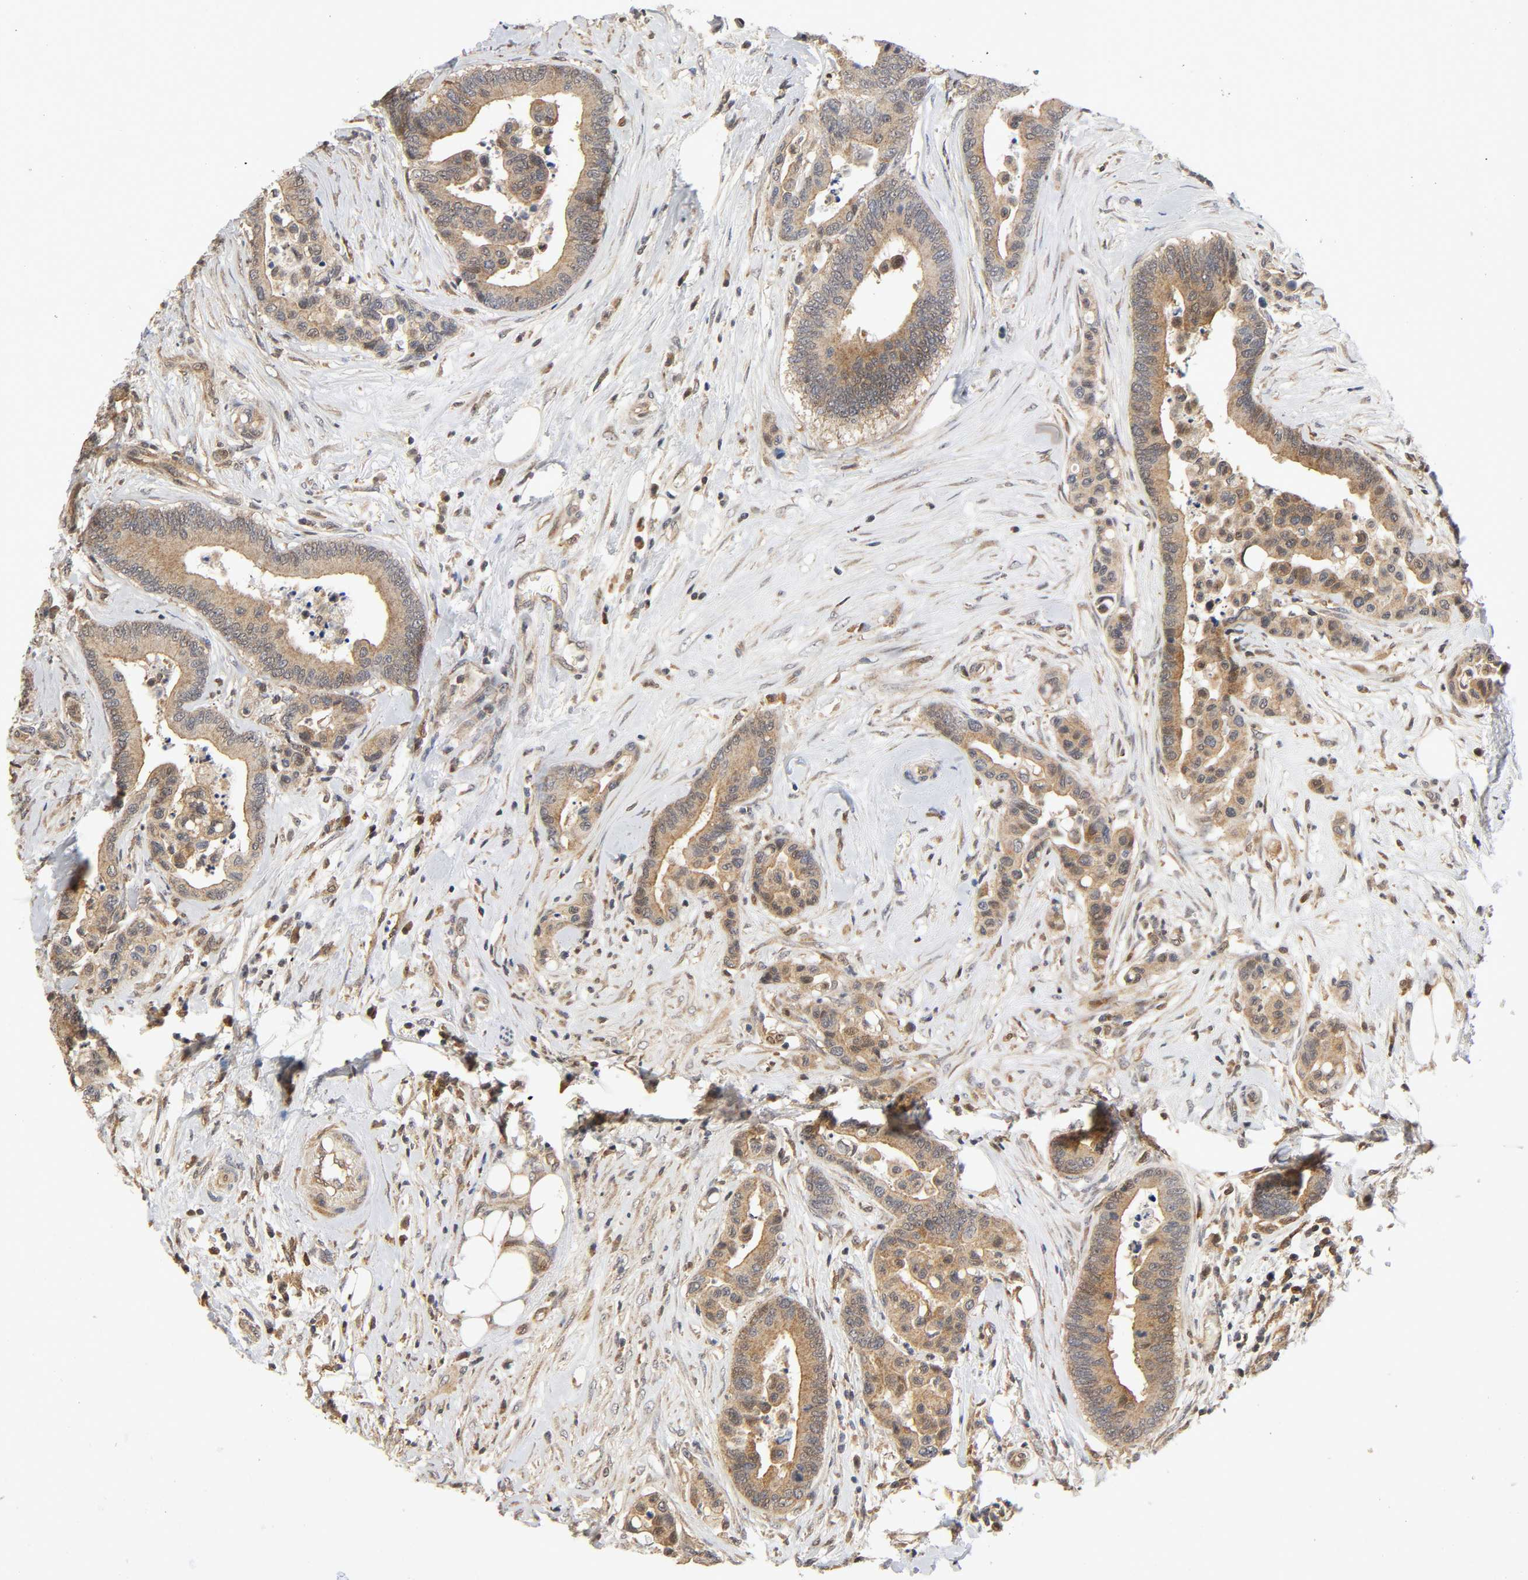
{"staining": {"intensity": "weak", "quantity": ">75%", "location": "cytoplasmic/membranous"}, "tissue": "colorectal cancer", "cell_type": "Tumor cells", "image_type": "cancer", "snomed": [{"axis": "morphology", "description": "Adenocarcinoma, NOS"}, {"axis": "topography", "description": "Colon"}], "caption": "Brown immunohistochemical staining in colorectal adenocarcinoma exhibits weak cytoplasmic/membranous staining in about >75% of tumor cells. (DAB (3,3'-diaminobenzidine) IHC, brown staining for protein, blue staining for nuclei).", "gene": "CASP9", "patient": {"sex": "male", "age": 82}}